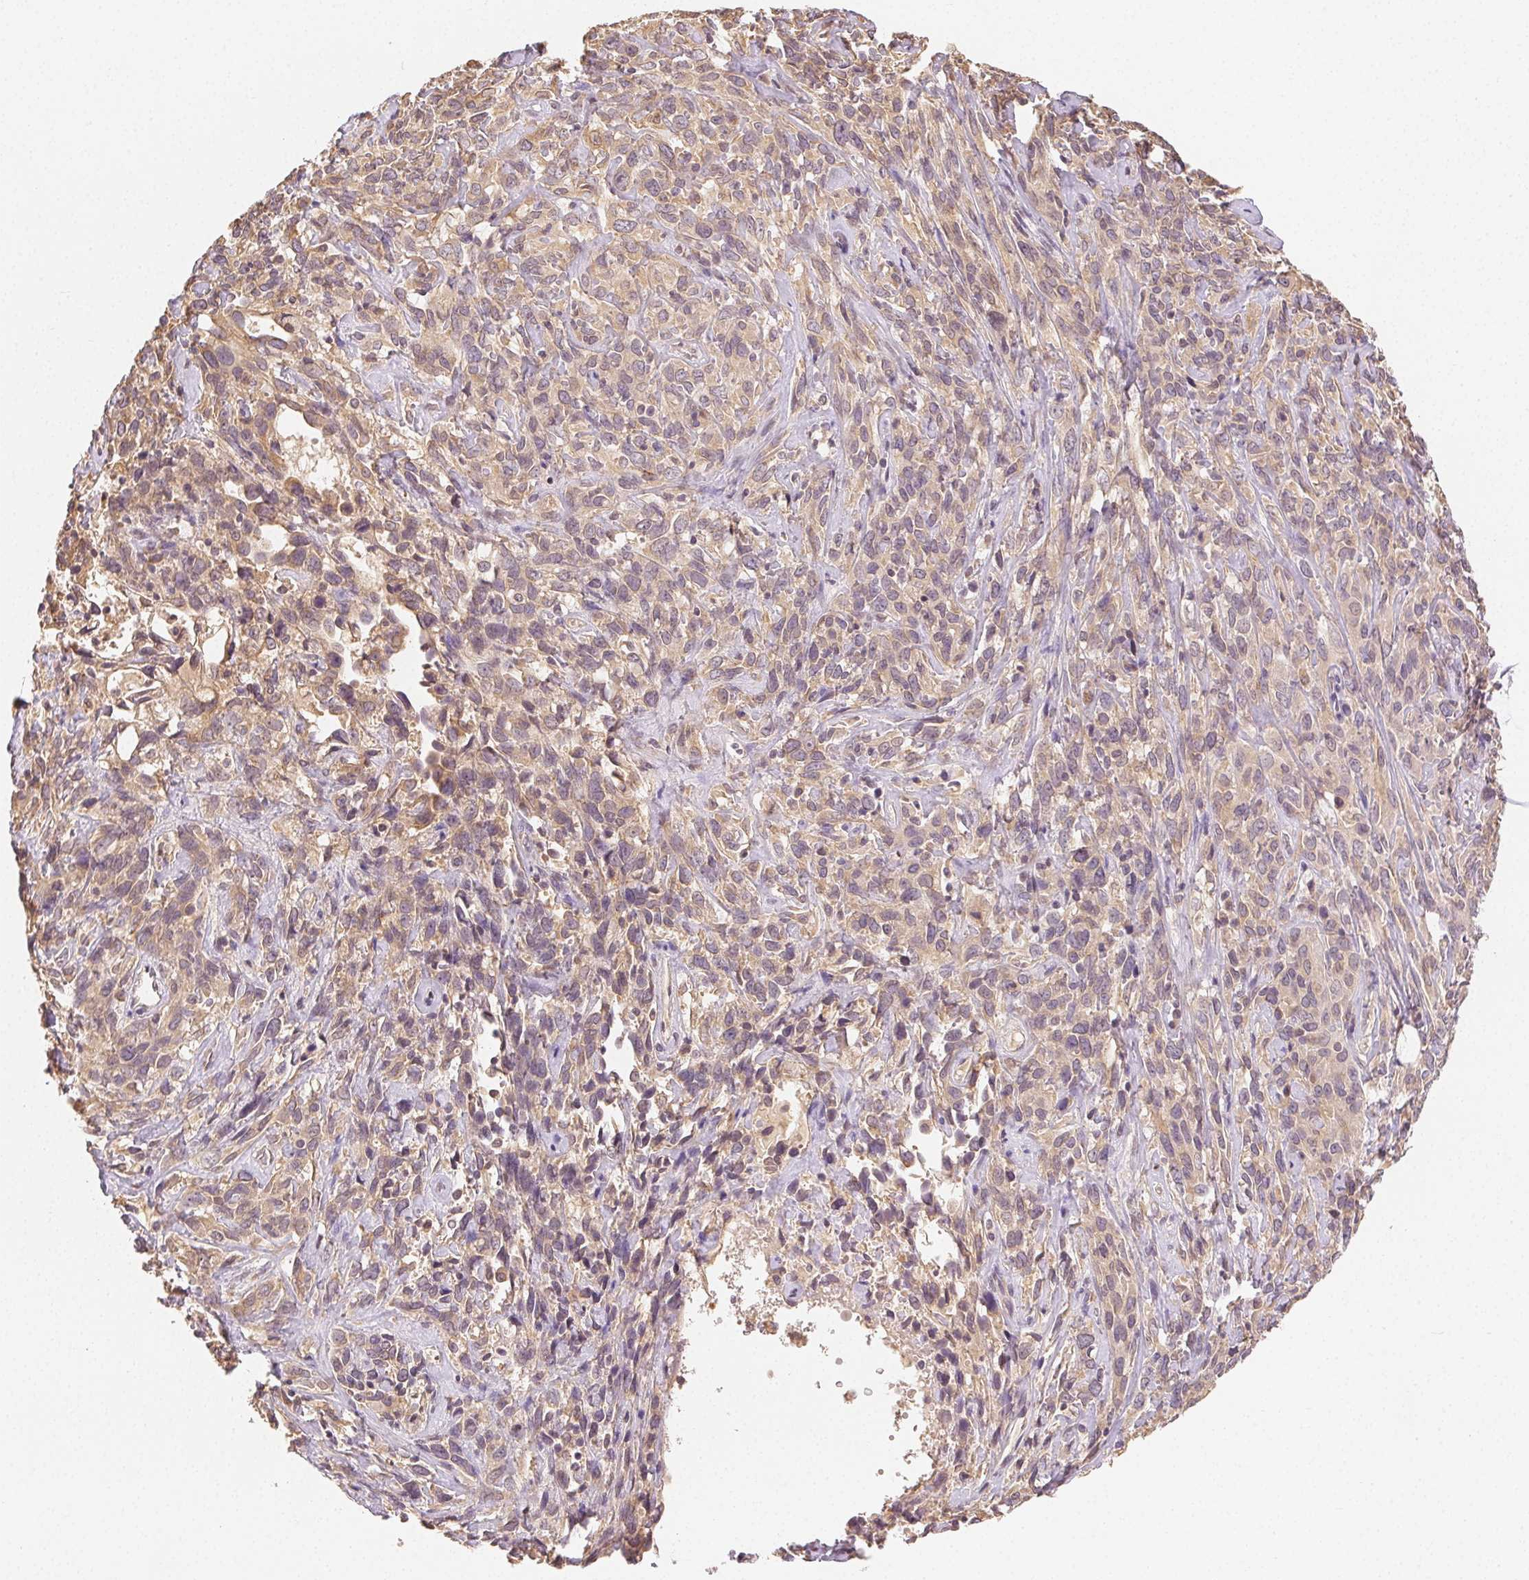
{"staining": {"intensity": "weak", "quantity": ">75%", "location": "cytoplasmic/membranous"}, "tissue": "cervical cancer", "cell_type": "Tumor cells", "image_type": "cancer", "snomed": [{"axis": "morphology", "description": "Normal tissue, NOS"}, {"axis": "morphology", "description": "Squamous cell carcinoma, NOS"}, {"axis": "topography", "description": "Cervix"}], "caption": "There is low levels of weak cytoplasmic/membranous positivity in tumor cells of cervical cancer, as demonstrated by immunohistochemical staining (brown color).", "gene": "SEZ6L2", "patient": {"sex": "female", "age": 51}}